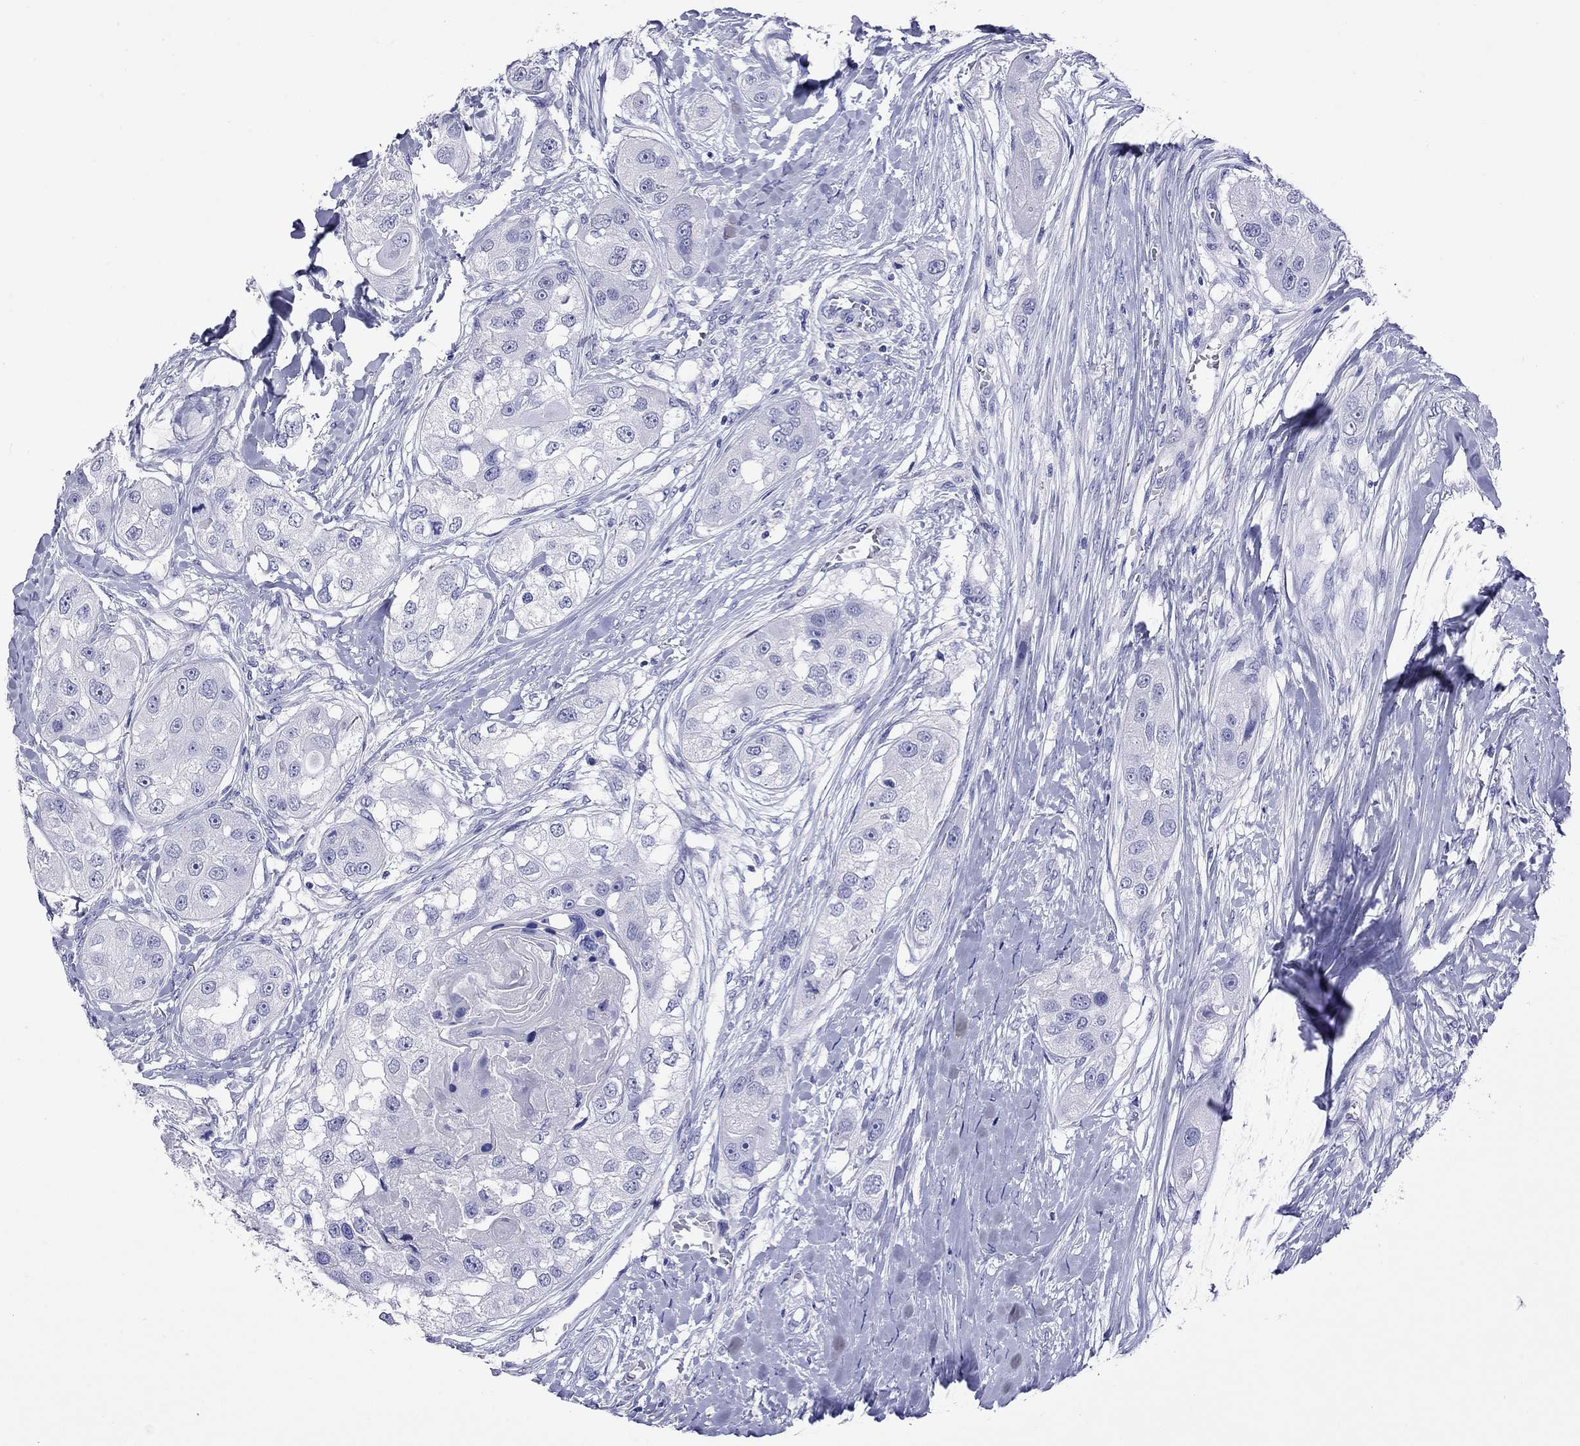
{"staining": {"intensity": "negative", "quantity": "none", "location": "none"}, "tissue": "head and neck cancer", "cell_type": "Tumor cells", "image_type": "cancer", "snomed": [{"axis": "morphology", "description": "Normal tissue, NOS"}, {"axis": "morphology", "description": "Squamous cell carcinoma, NOS"}, {"axis": "topography", "description": "Skeletal muscle"}, {"axis": "topography", "description": "Head-Neck"}], "caption": "Tumor cells are negative for brown protein staining in head and neck cancer.", "gene": "KIAA2012", "patient": {"sex": "male", "age": 51}}